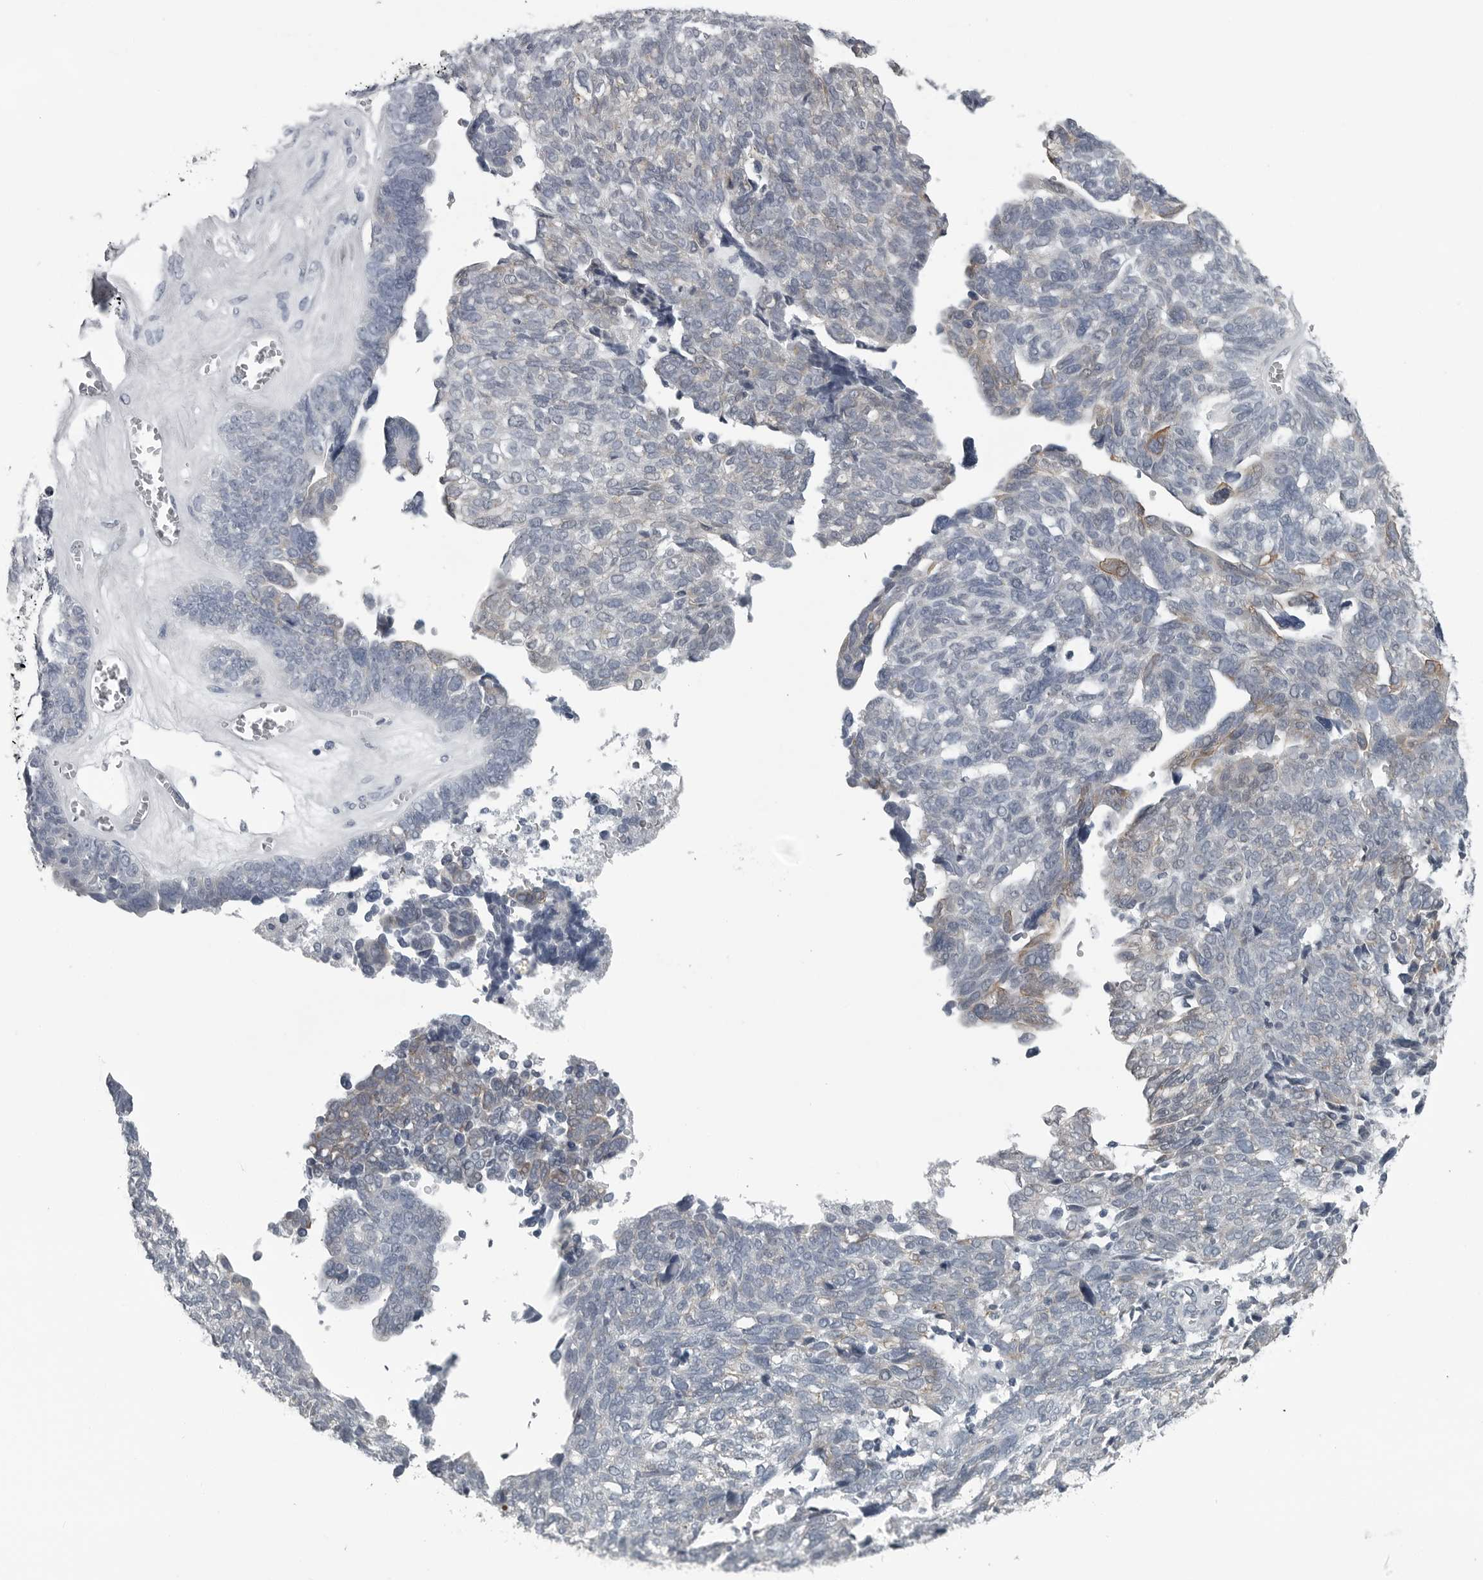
{"staining": {"intensity": "moderate", "quantity": "<25%", "location": "cytoplasmic/membranous"}, "tissue": "ovarian cancer", "cell_type": "Tumor cells", "image_type": "cancer", "snomed": [{"axis": "morphology", "description": "Cystadenocarcinoma, serous, NOS"}, {"axis": "topography", "description": "Ovary"}], "caption": "The micrograph displays a brown stain indicating the presence of a protein in the cytoplasmic/membranous of tumor cells in ovarian cancer.", "gene": "MYOC", "patient": {"sex": "female", "age": 79}}